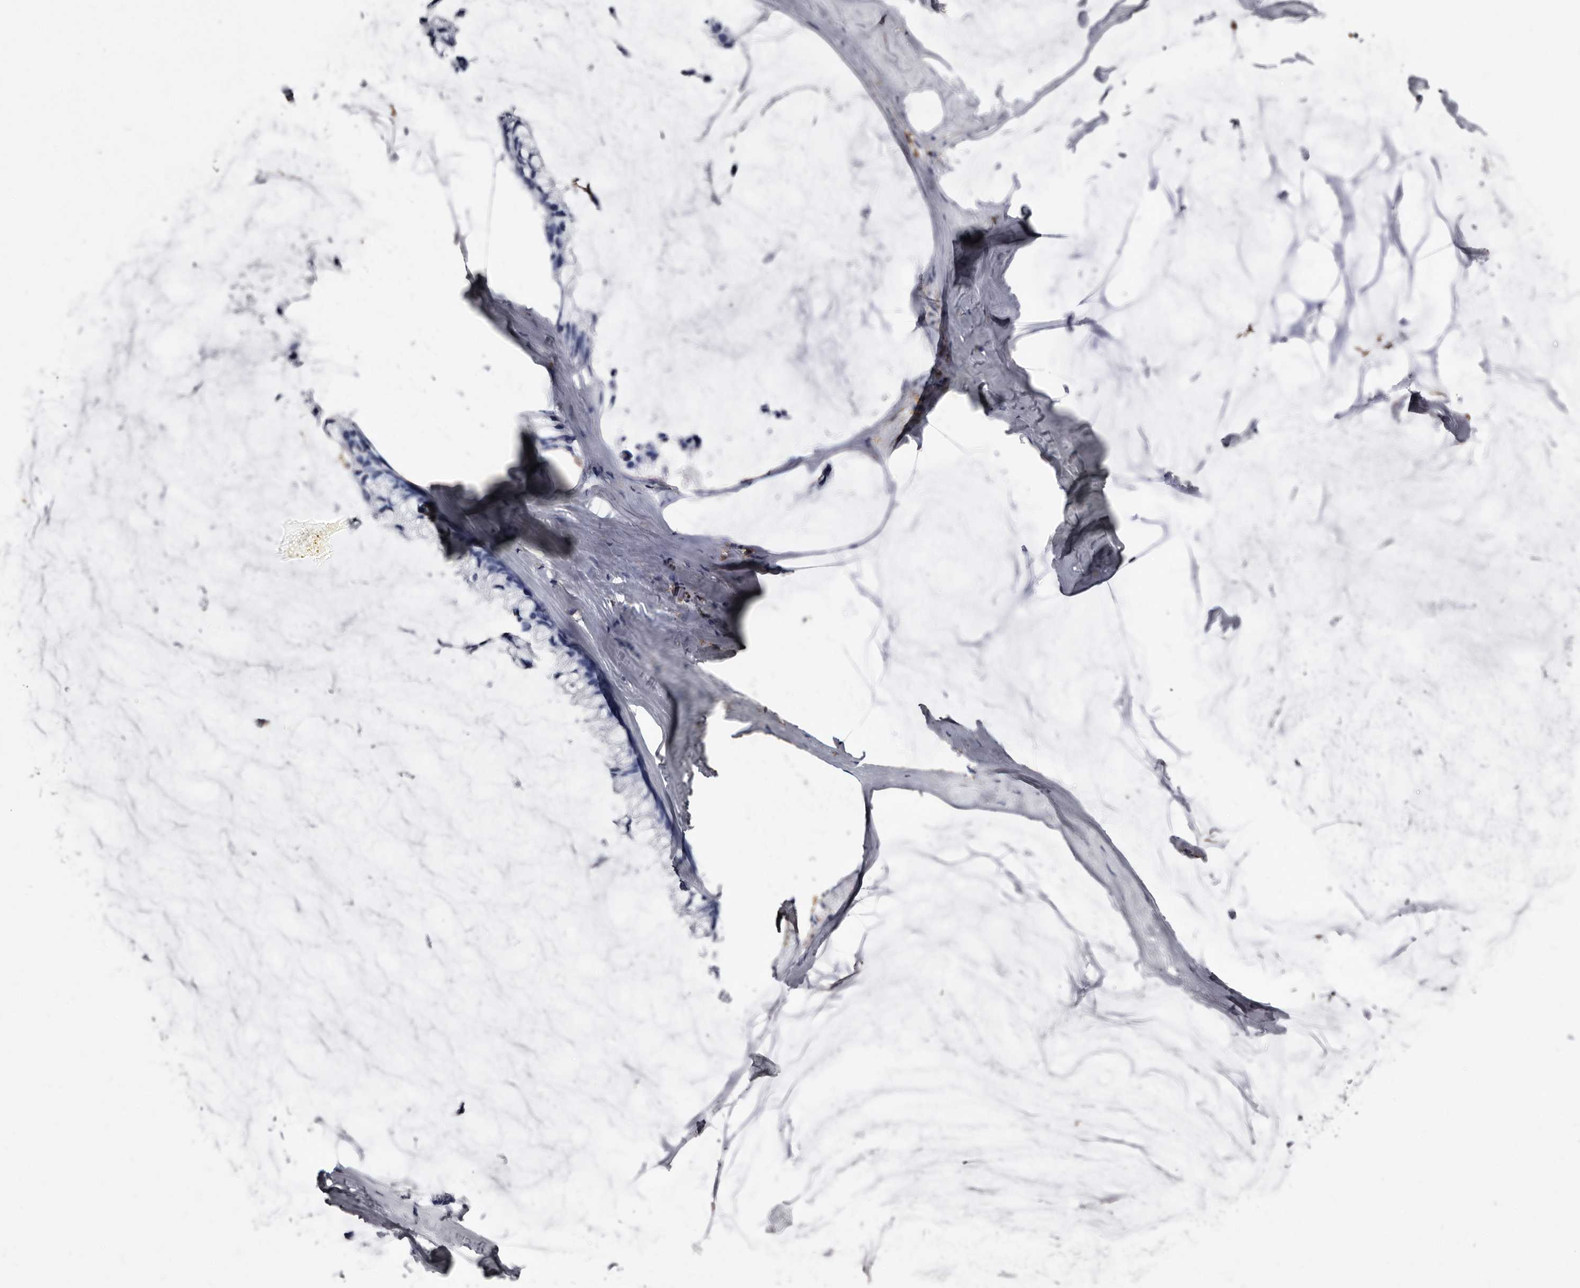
{"staining": {"intensity": "negative", "quantity": "none", "location": "none"}, "tissue": "ovarian cancer", "cell_type": "Tumor cells", "image_type": "cancer", "snomed": [{"axis": "morphology", "description": "Cystadenocarcinoma, mucinous, NOS"}, {"axis": "topography", "description": "Ovary"}], "caption": "The immunohistochemistry micrograph has no significant expression in tumor cells of ovarian cancer (mucinous cystadenocarcinoma) tissue.", "gene": "EPB41L3", "patient": {"sex": "female", "age": 39}}